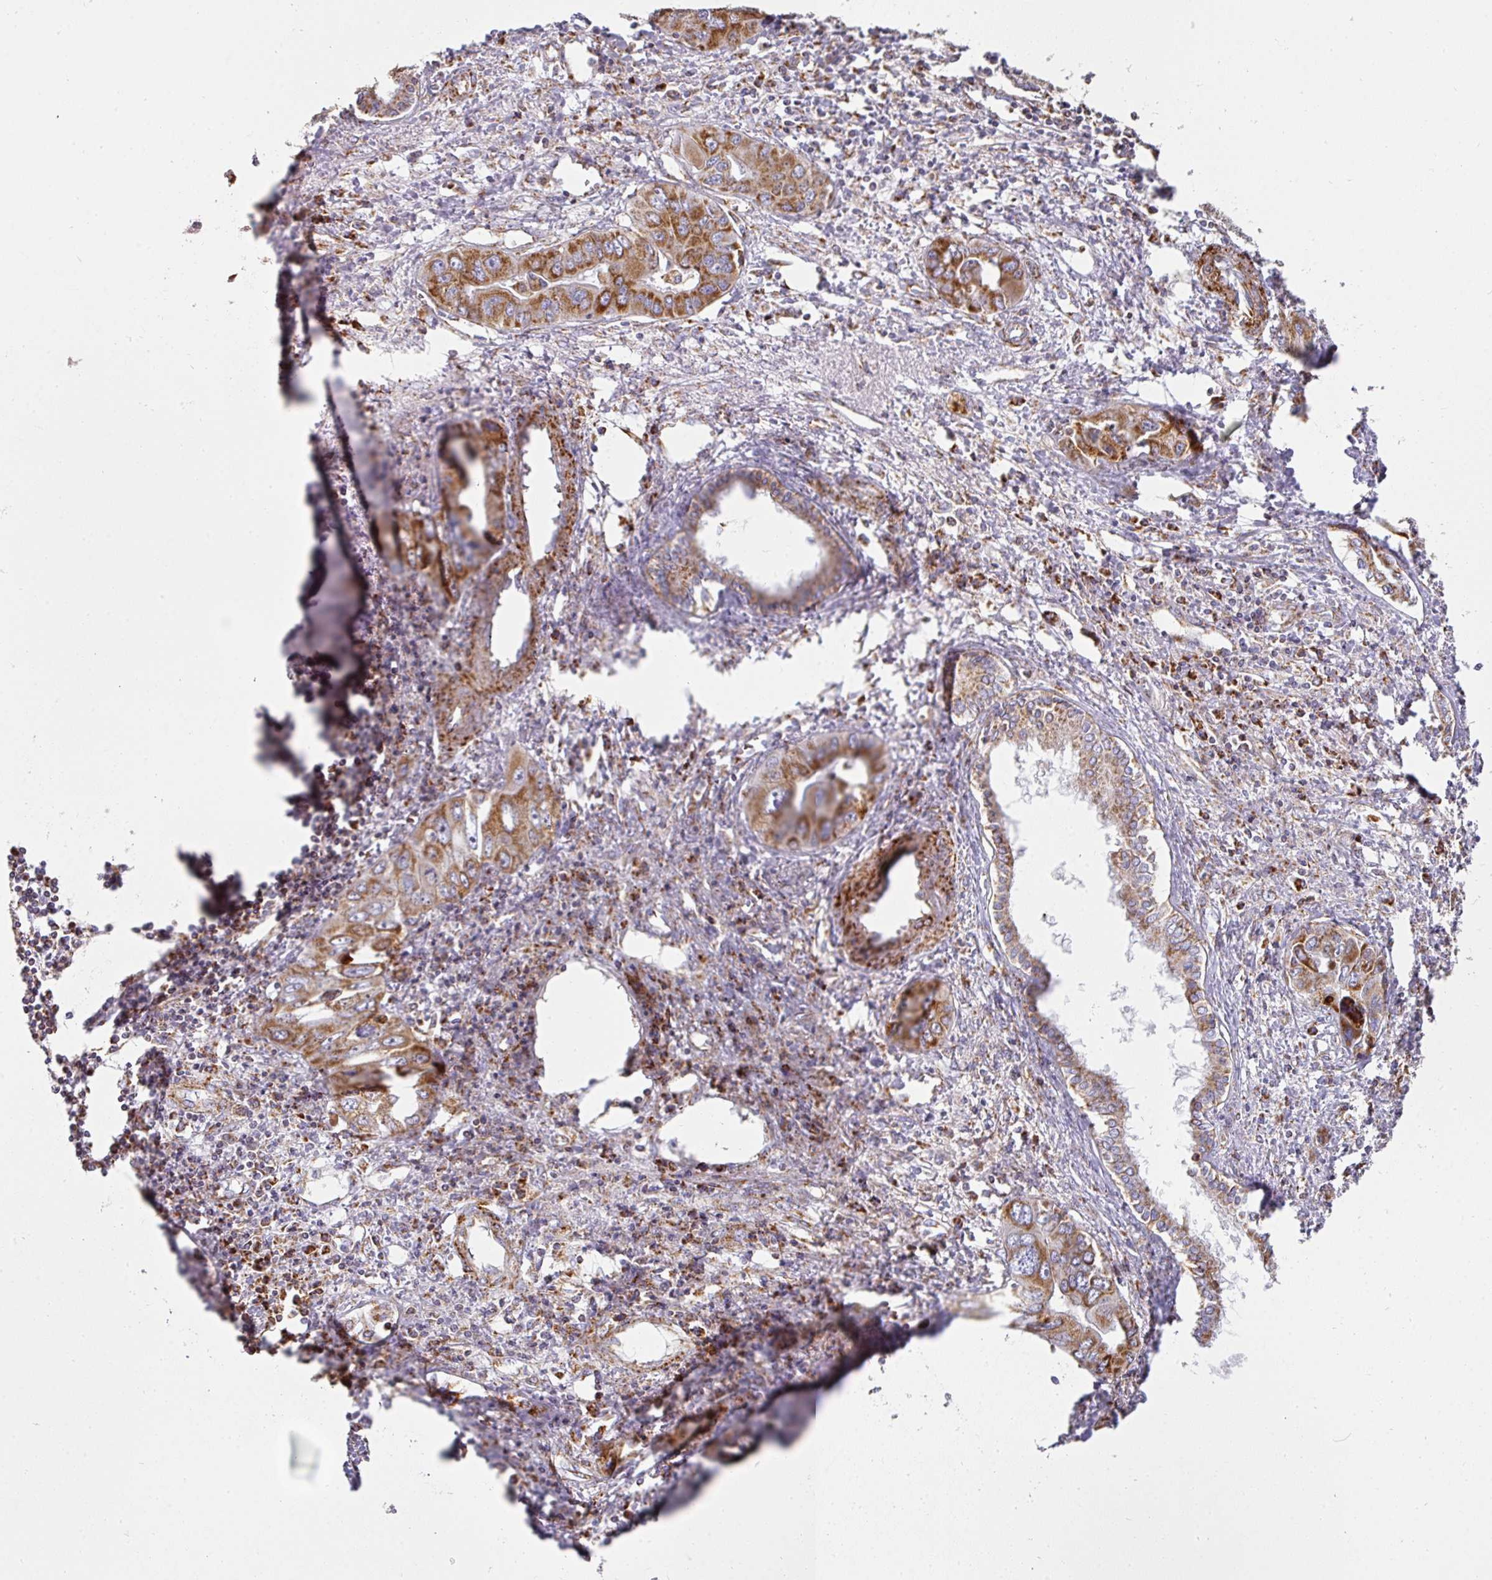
{"staining": {"intensity": "strong", "quantity": ">75%", "location": "cytoplasmic/membranous"}, "tissue": "liver cancer", "cell_type": "Tumor cells", "image_type": "cancer", "snomed": [{"axis": "morphology", "description": "Cholangiocarcinoma"}, {"axis": "topography", "description": "Liver"}], "caption": "Tumor cells exhibit strong cytoplasmic/membranous staining in approximately >75% of cells in liver cancer (cholangiocarcinoma).", "gene": "UQCRFS1", "patient": {"sex": "male", "age": 67}}